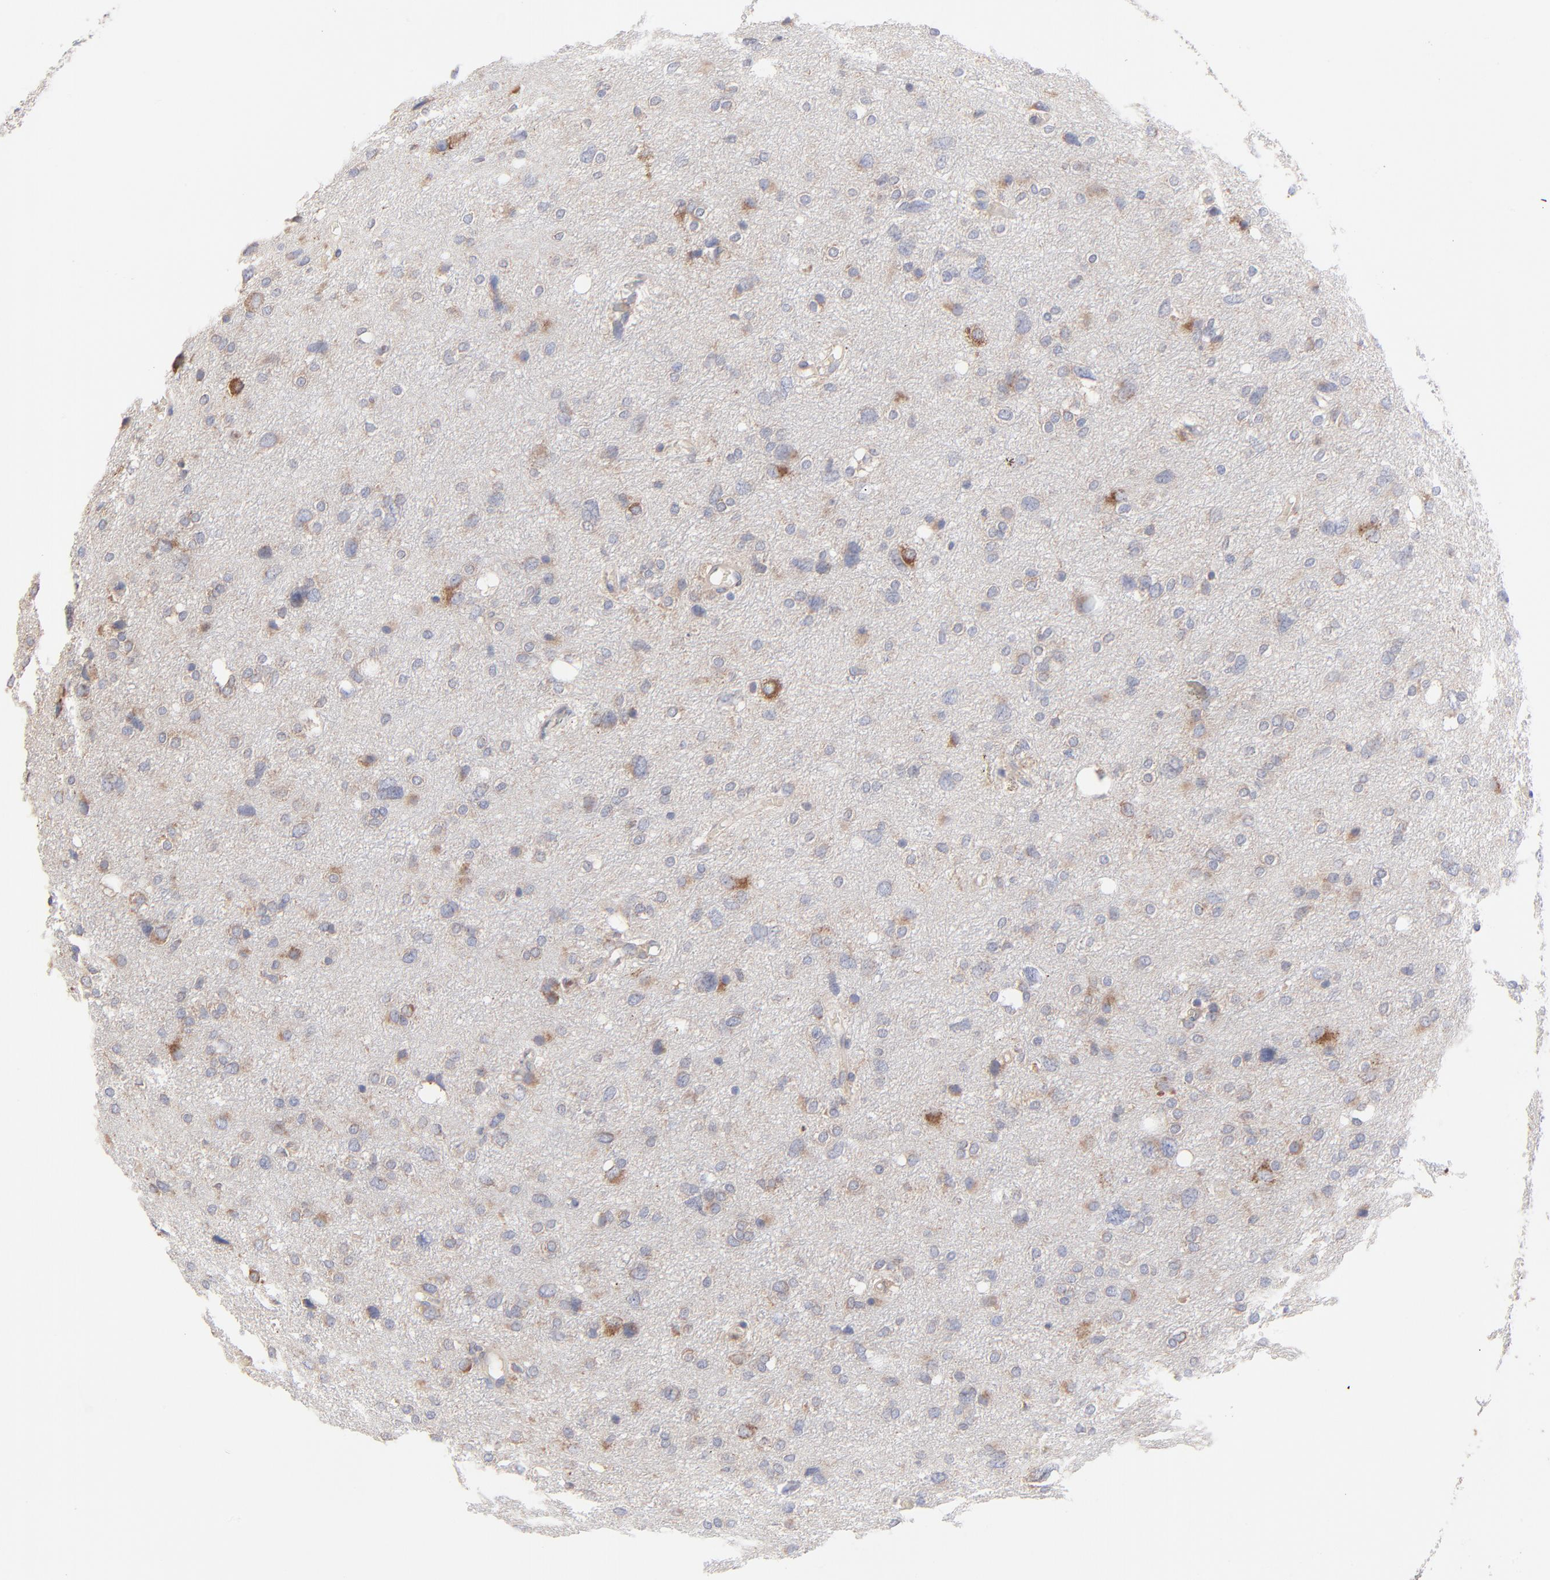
{"staining": {"intensity": "weak", "quantity": "25%-75%", "location": "cytoplasmic/membranous"}, "tissue": "glioma", "cell_type": "Tumor cells", "image_type": "cancer", "snomed": [{"axis": "morphology", "description": "Glioma, malignant, High grade"}, {"axis": "topography", "description": "Brain"}], "caption": "Glioma stained with a brown dye demonstrates weak cytoplasmic/membranous positive staining in about 25%-75% of tumor cells.", "gene": "PPFIBP2", "patient": {"sex": "female", "age": 59}}